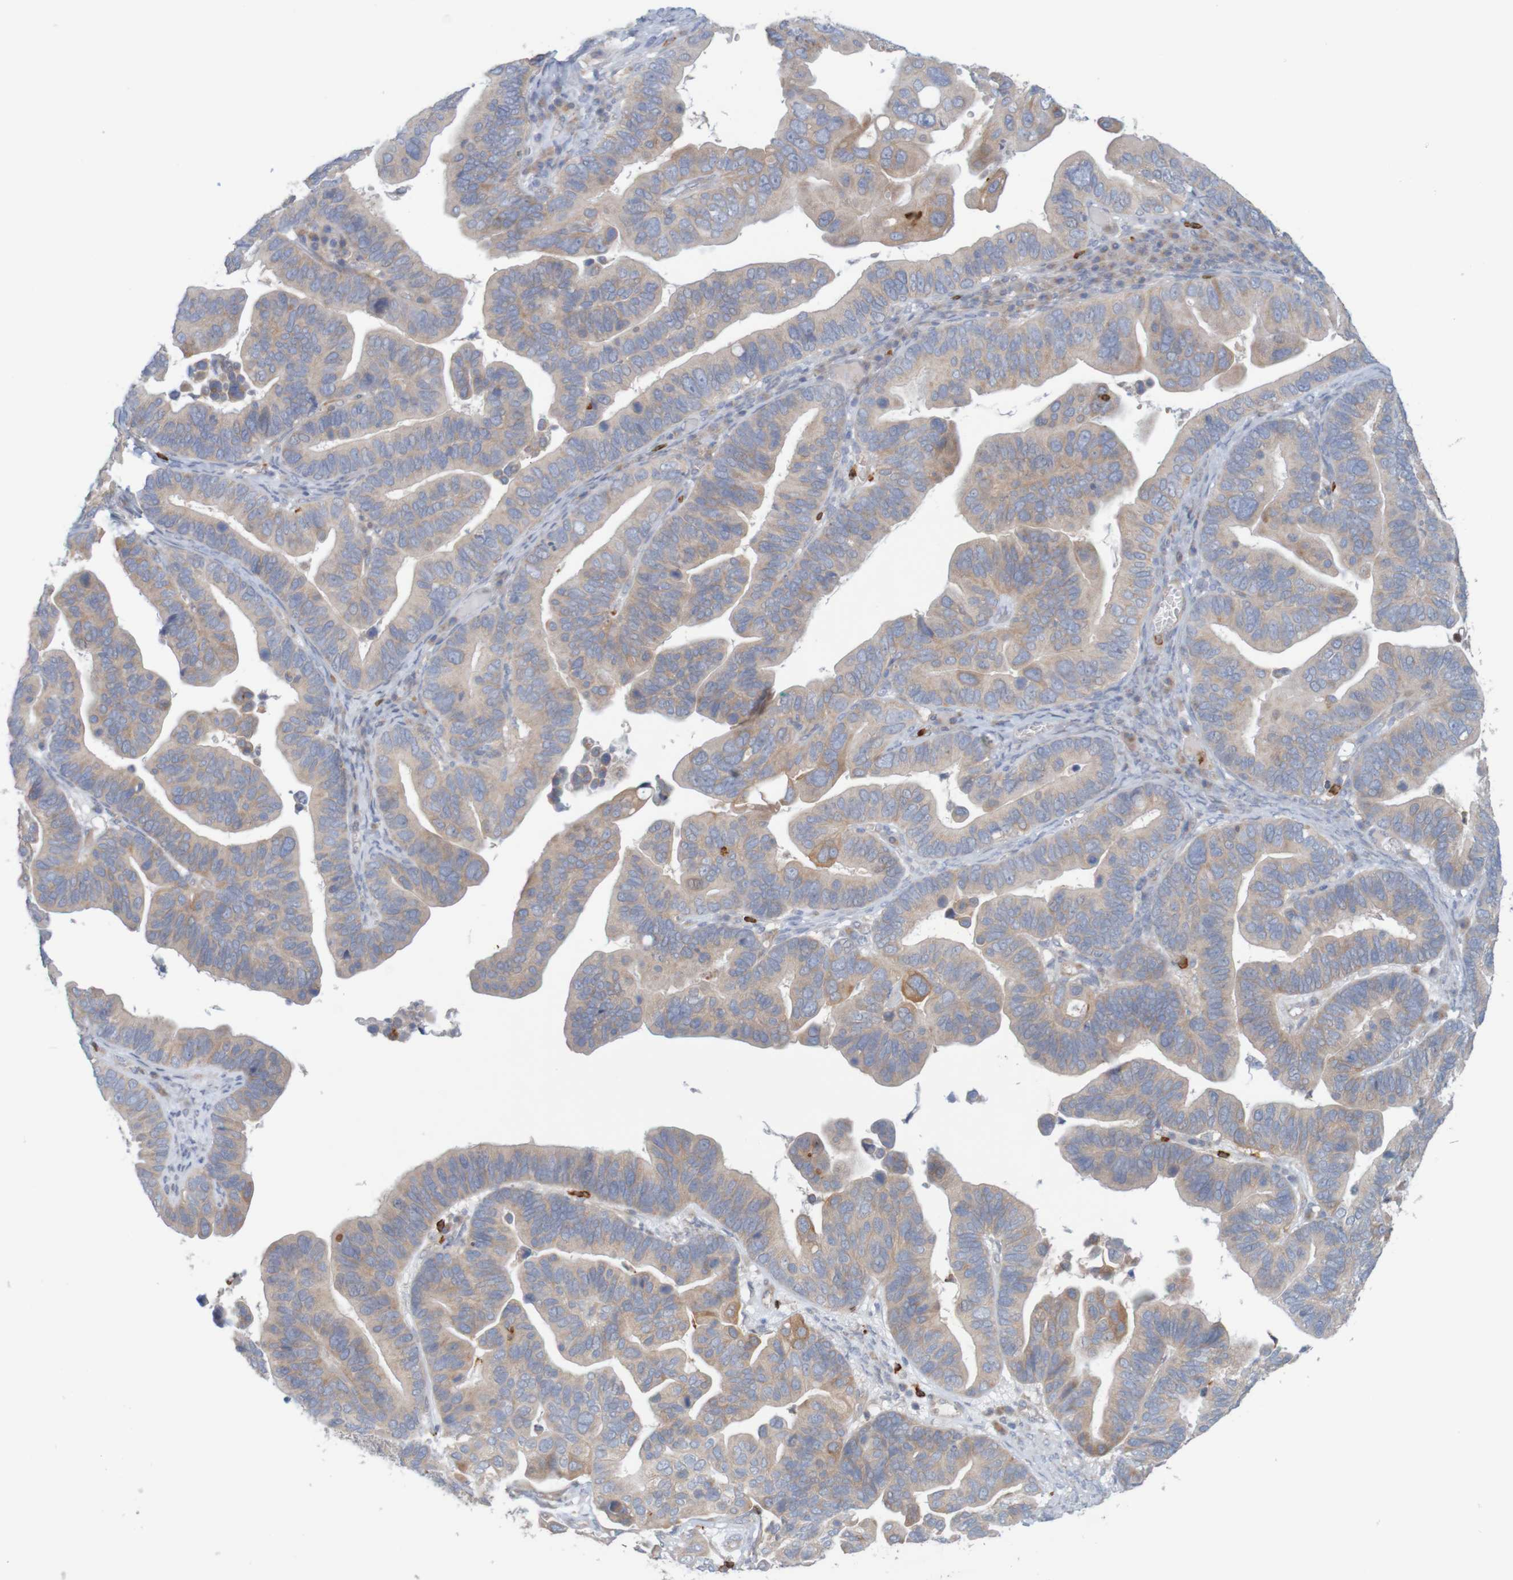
{"staining": {"intensity": "weak", "quantity": ">75%", "location": "cytoplasmic/membranous"}, "tissue": "ovarian cancer", "cell_type": "Tumor cells", "image_type": "cancer", "snomed": [{"axis": "morphology", "description": "Cystadenocarcinoma, serous, NOS"}, {"axis": "topography", "description": "Ovary"}], "caption": "Immunohistochemistry image of neoplastic tissue: ovarian cancer stained using IHC displays low levels of weak protein expression localized specifically in the cytoplasmic/membranous of tumor cells, appearing as a cytoplasmic/membranous brown color.", "gene": "KRT23", "patient": {"sex": "female", "age": 56}}